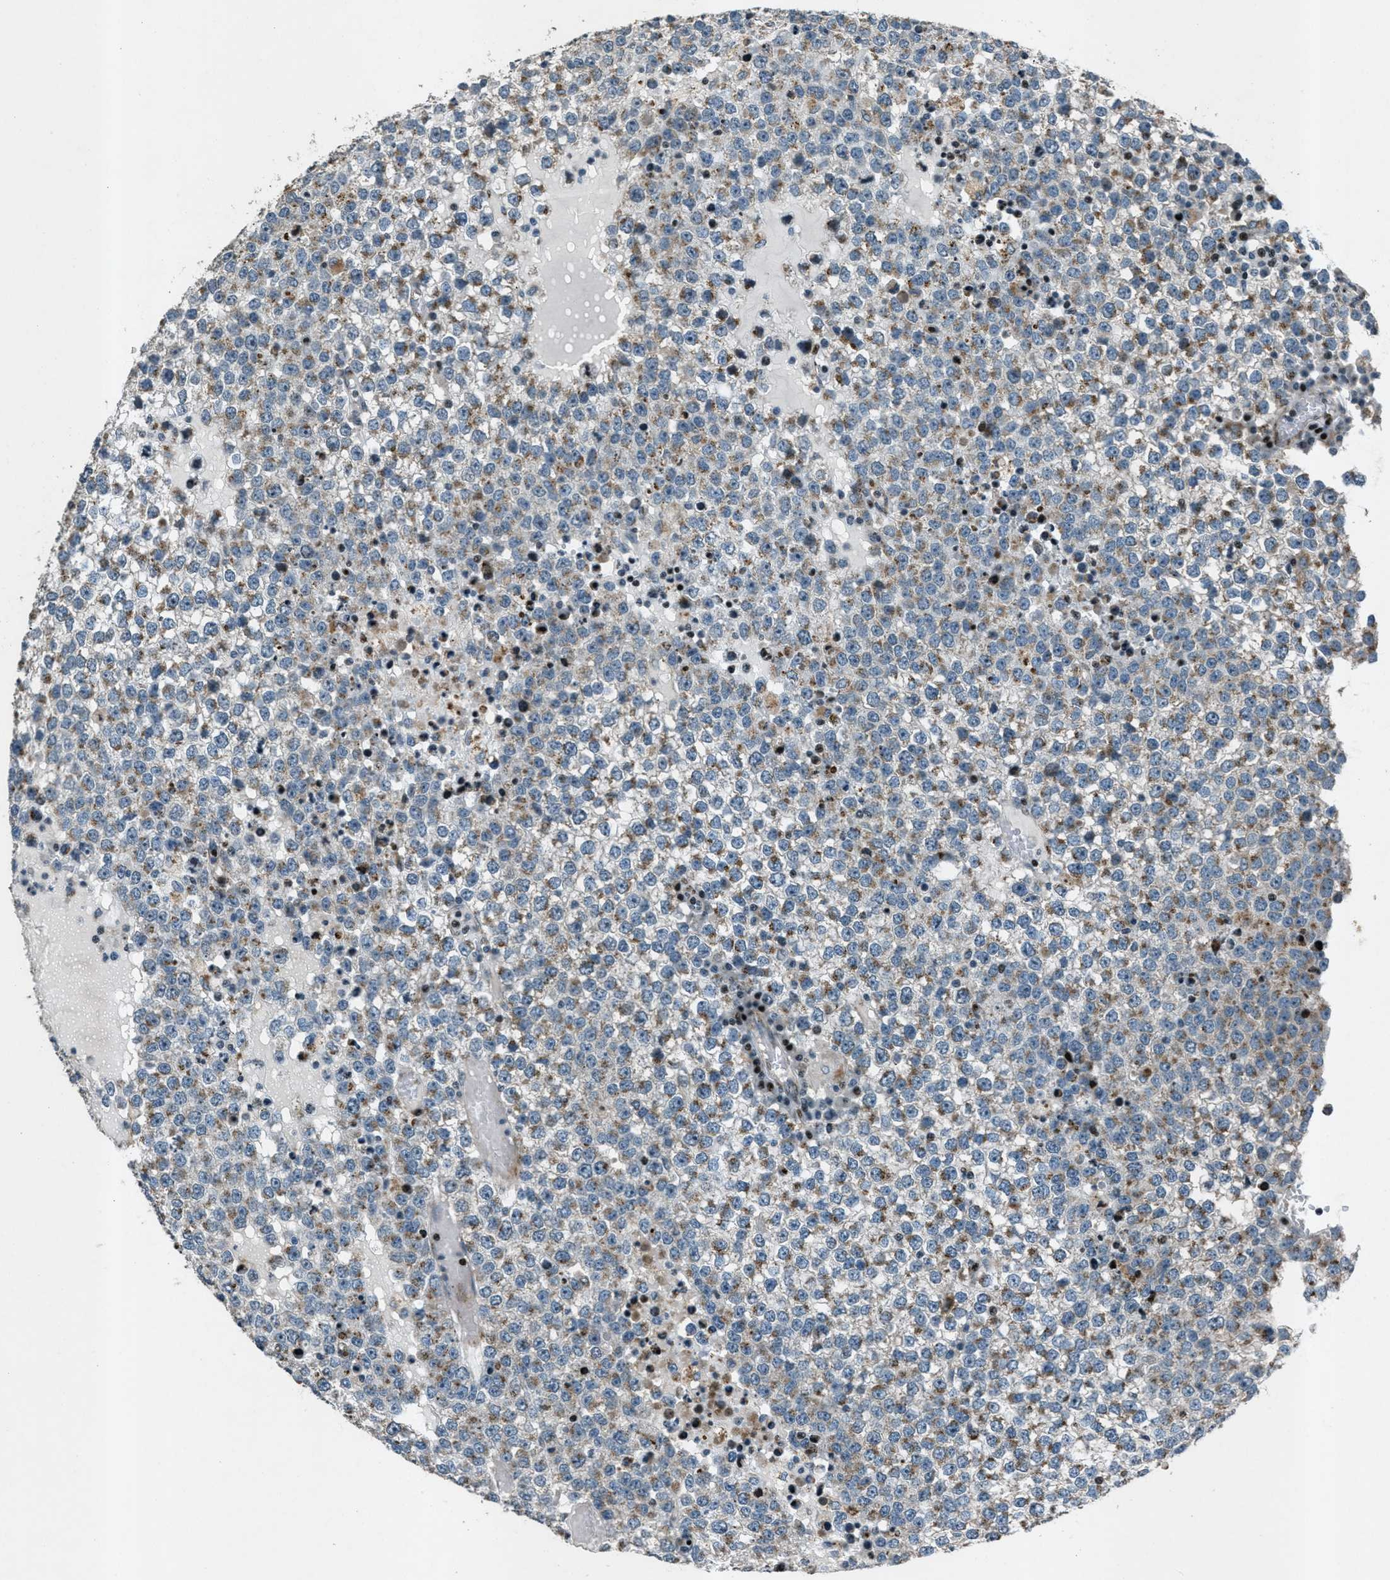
{"staining": {"intensity": "moderate", "quantity": "25%-75%", "location": "cytoplasmic/membranous"}, "tissue": "testis cancer", "cell_type": "Tumor cells", "image_type": "cancer", "snomed": [{"axis": "morphology", "description": "Seminoma, NOS"}, {"axis": "topography", "description": "Testis"}], "caption": "Seminoma (testis) tissue shows moderate cytoplasmic/membranous expression in approximately 25%-75% of tumor cells, visualized by immunohistochemistry.", "gene": "GPC6", "patient": {"sex": "male", "age": 65}}